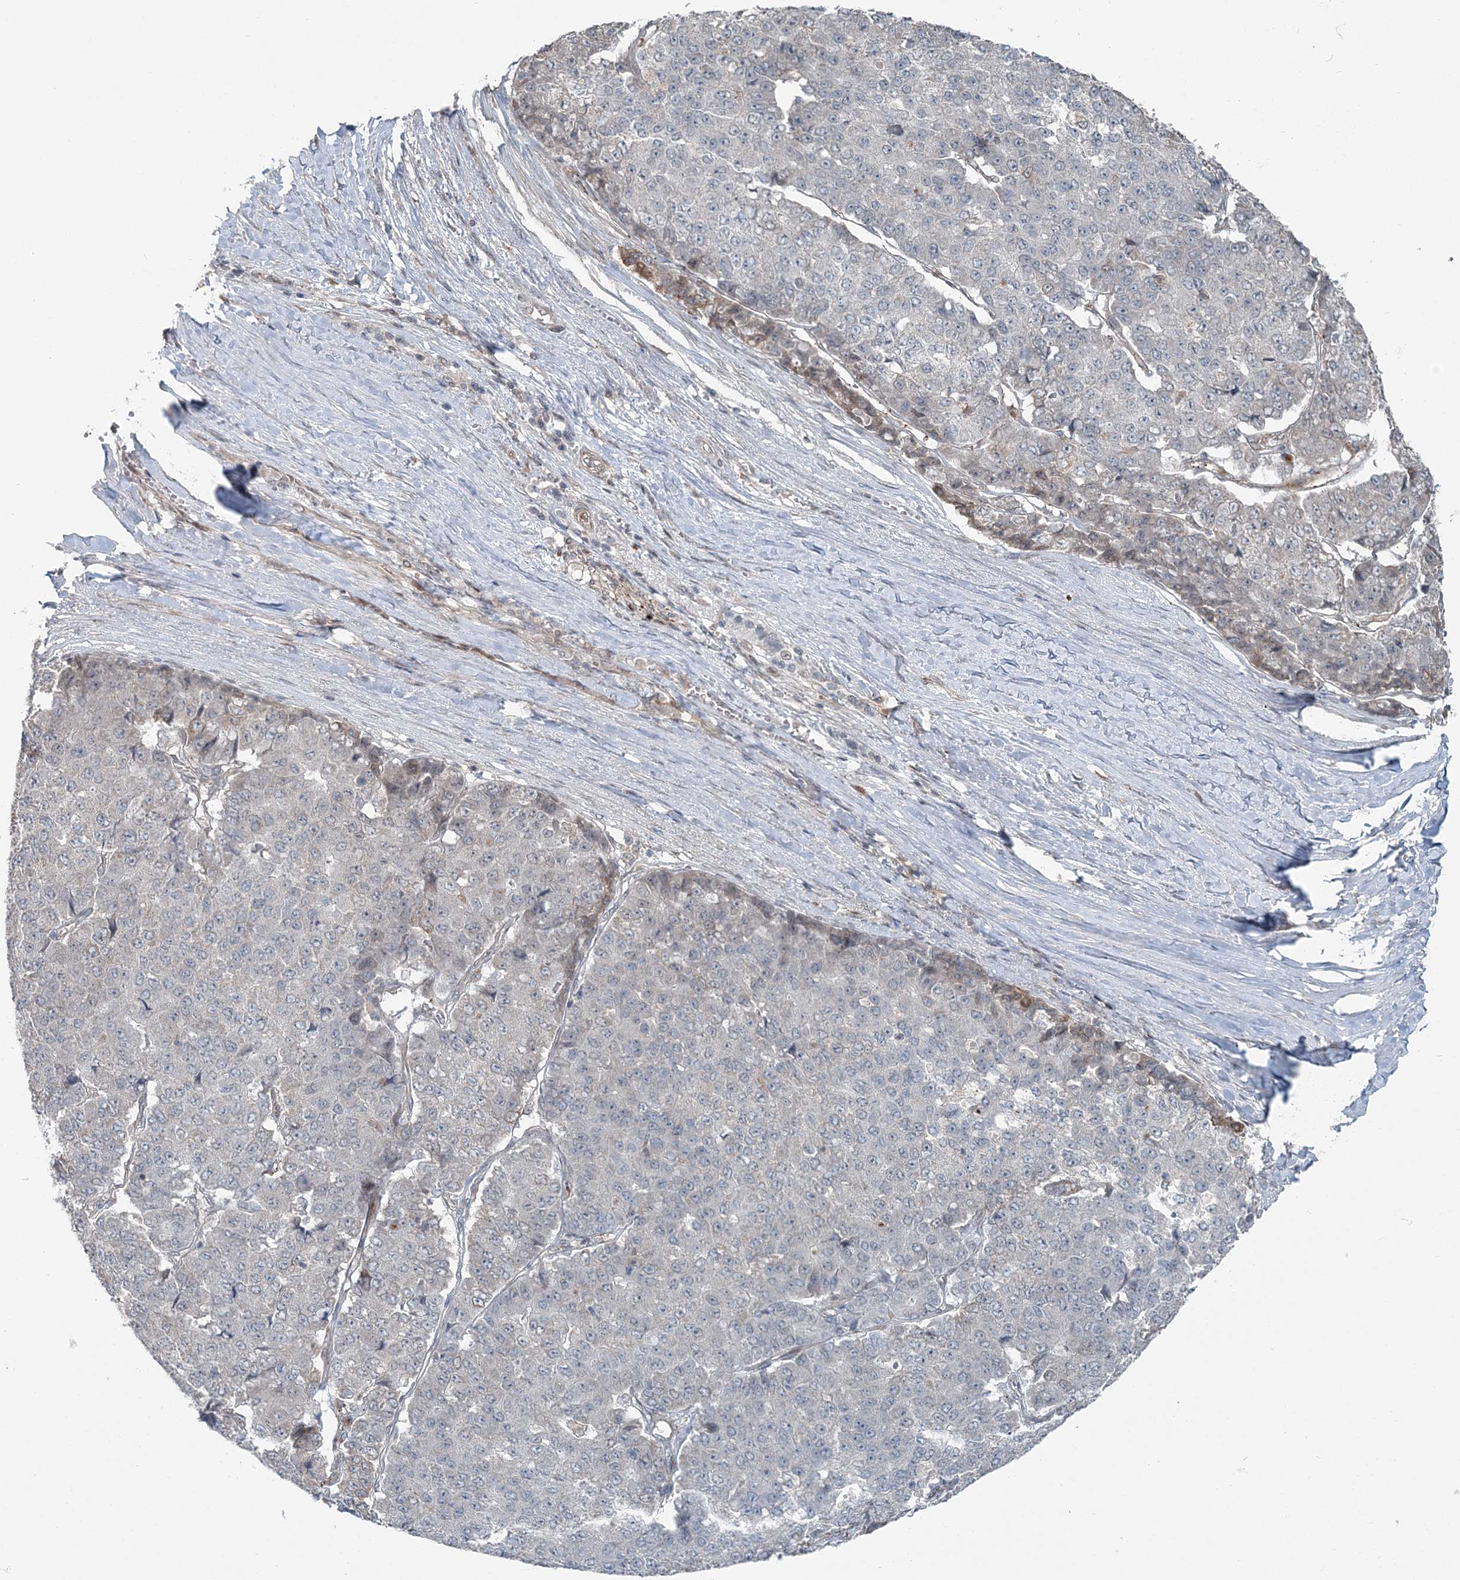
{"staining": {"intensity": "negative", "quantity": "none", "location": "none"}, "tissue": "pancreatic cancer", "cell_type": "Tumor cells", "image_type": "cancer", "snomed": [{"axis": "morphology", "description": "Adenocarcinoma, NOS"}, {"axis": "topography", "description": "Pancreas"}], "caption": "High power microscopy photomicrograph of an immunohistochemistry histopathology image of adenocarcinoma (pancreatic), revealing no significant positivity in tumor cells. The staining is performed using DAB brown chromogen with nuclei counter-stained in using hematoxylin.", "gene": "FBXL17", "patient": {"sex": "male", "age": 50}}